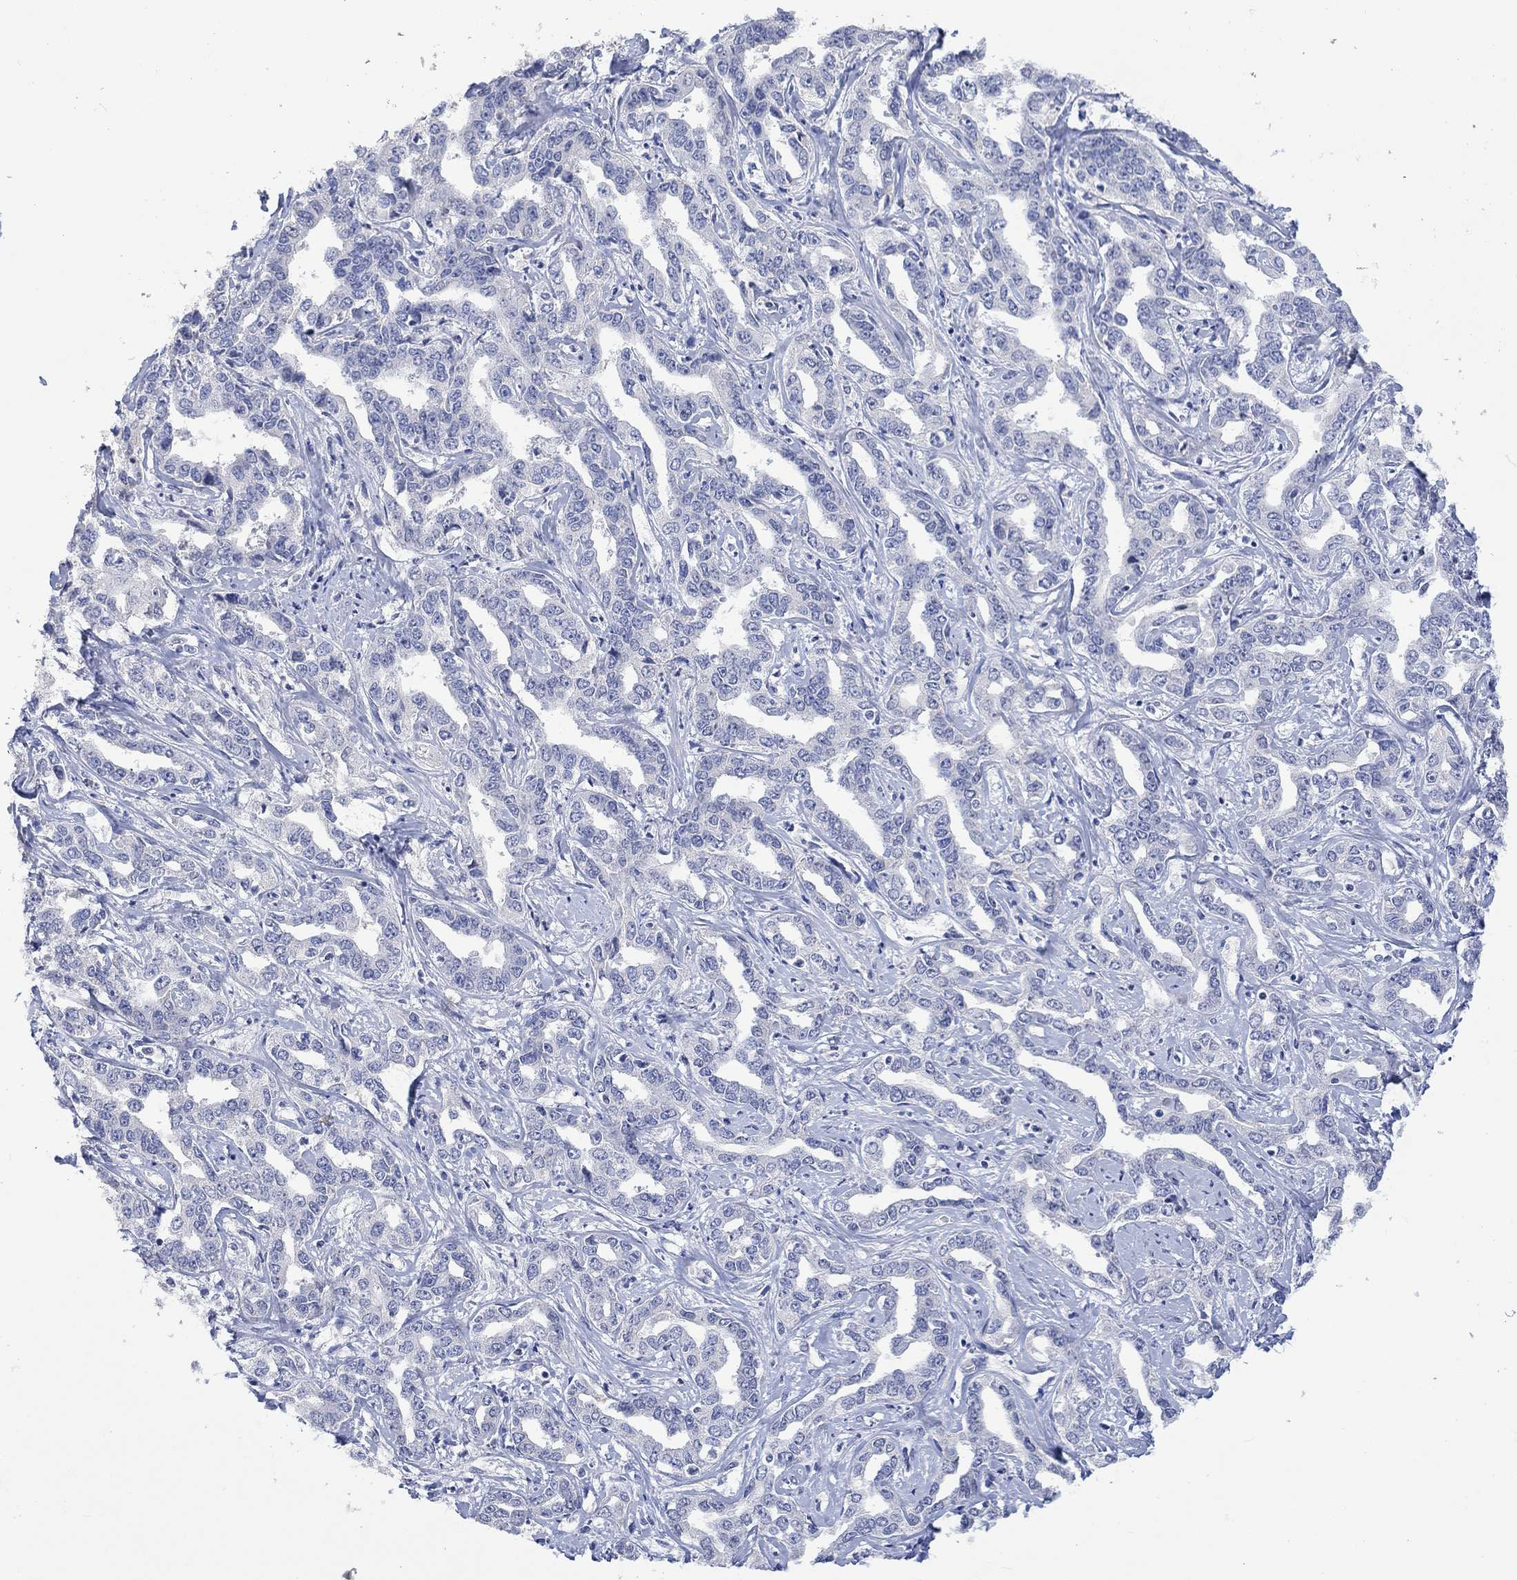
{"staining": {"intensity": "negative", "quantity": "none", "location": "none"}, "tissue": "liver cancer", "cell_type": "Tumor cells", "image_type": "cancer", "snomed": [{"axis": "morphology", "description": "Cholangiocarcinoma"}, {"axis": "topography", "description": "Liver"}], "caption": "Tumor cells show no significant protein staining in liver cancer. Nuclei are stained in blue.", "gene": "DLK1", "patient": {"sex": "male", "age": 59}}